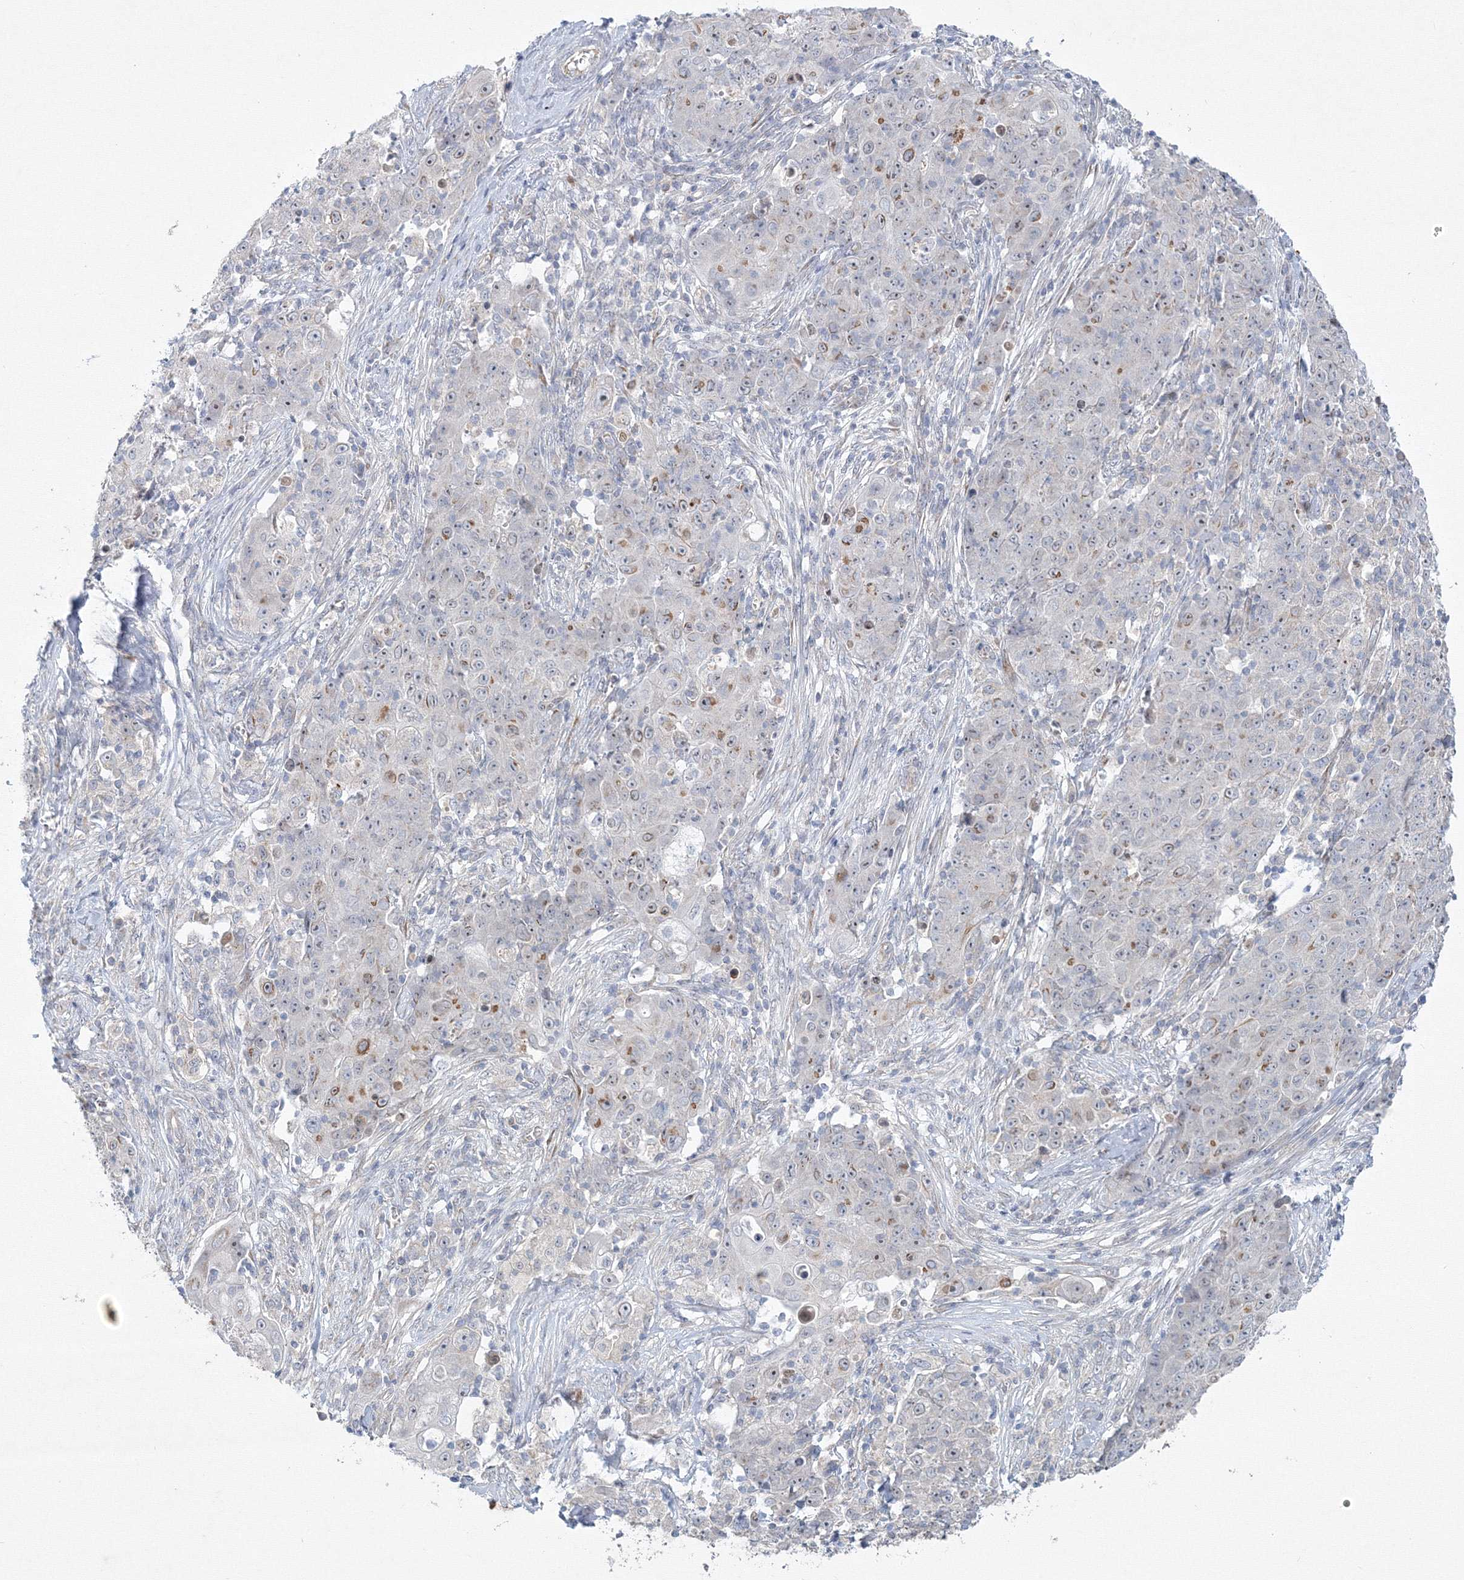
{"staining": {"intensity": "moderate", "quantity": "<25%", "location": "cytoplasmic/membranous"}, "tissue": "ovarian cancer", "cell_type": "Tumor cells", "image_type": "cancer", "snomed": [{"axis": "morphology", "description": "Carcinoma, endometroid"}, {"axis": "topography", "description": "Ovary"}], "caption": "The photomicrograph shows immunohistochemical staining of ovarian cancer. There is moderate cytoplasmic/membranous expression is identified in about <25% of tumor cells.", "gene": "WDR49", "patient": {"sex": "female", "age": 42}}